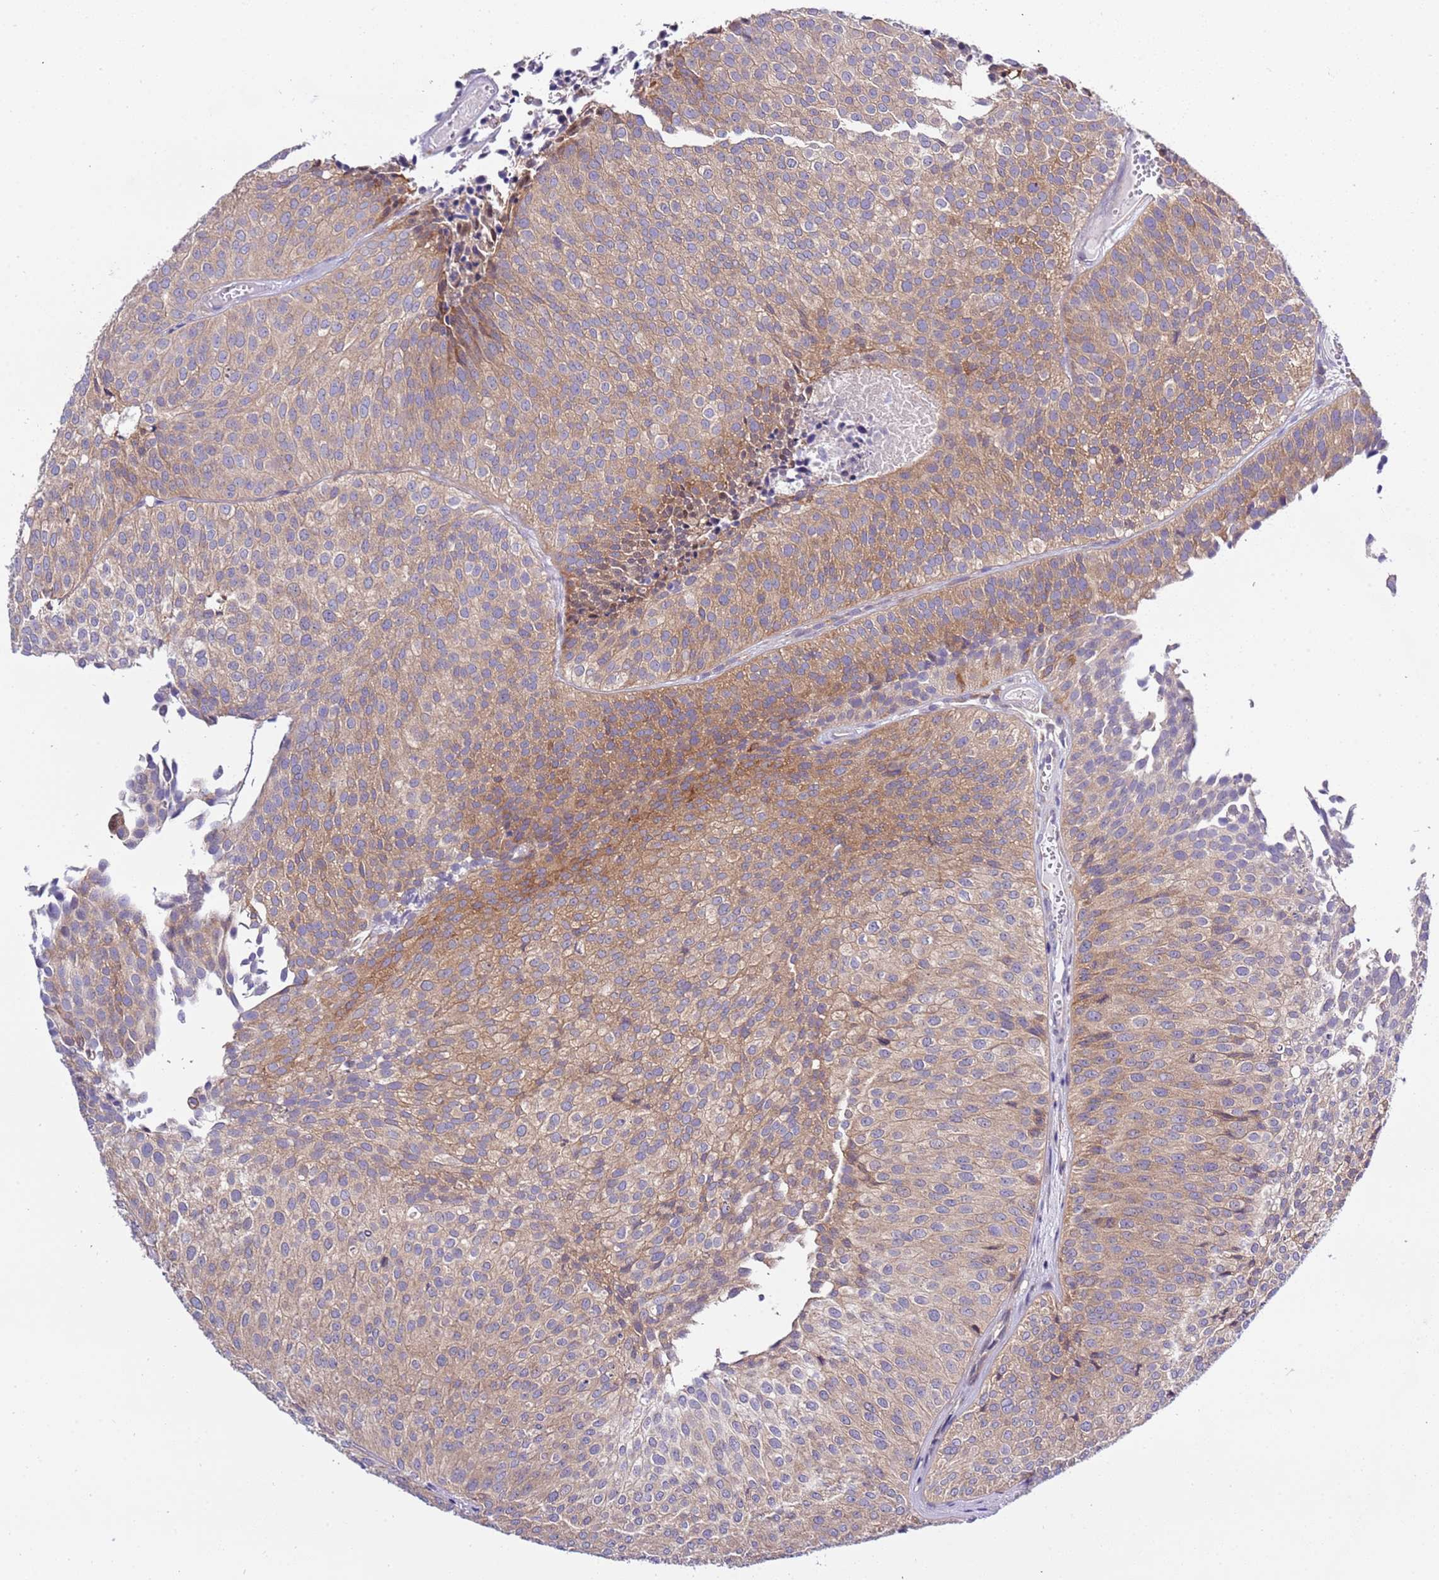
{"staining": {"intensity": "moderate", "quantity": ">75%", "location": "cytoplasmic/membranous"}, "tissue": "urothelial cancer", "cell_type": "Tumor cells", "image_type": "cancer", "snomed": [{"axis": "morphology", "description": "Urothelial carcinoma, Low grade"}, {"axis": "topography", "description": "Urinary bladder"}], "caption": "A high-resolution photomicrograph shows immunohistochemistry staining of low-grade urothelial carcinoma, which demonstrates moderate cytoplasmic/membranous expression in about >75% of tumor cells.", "gene": "STIP1", "patient": {"sex": "male", "age": 84}}